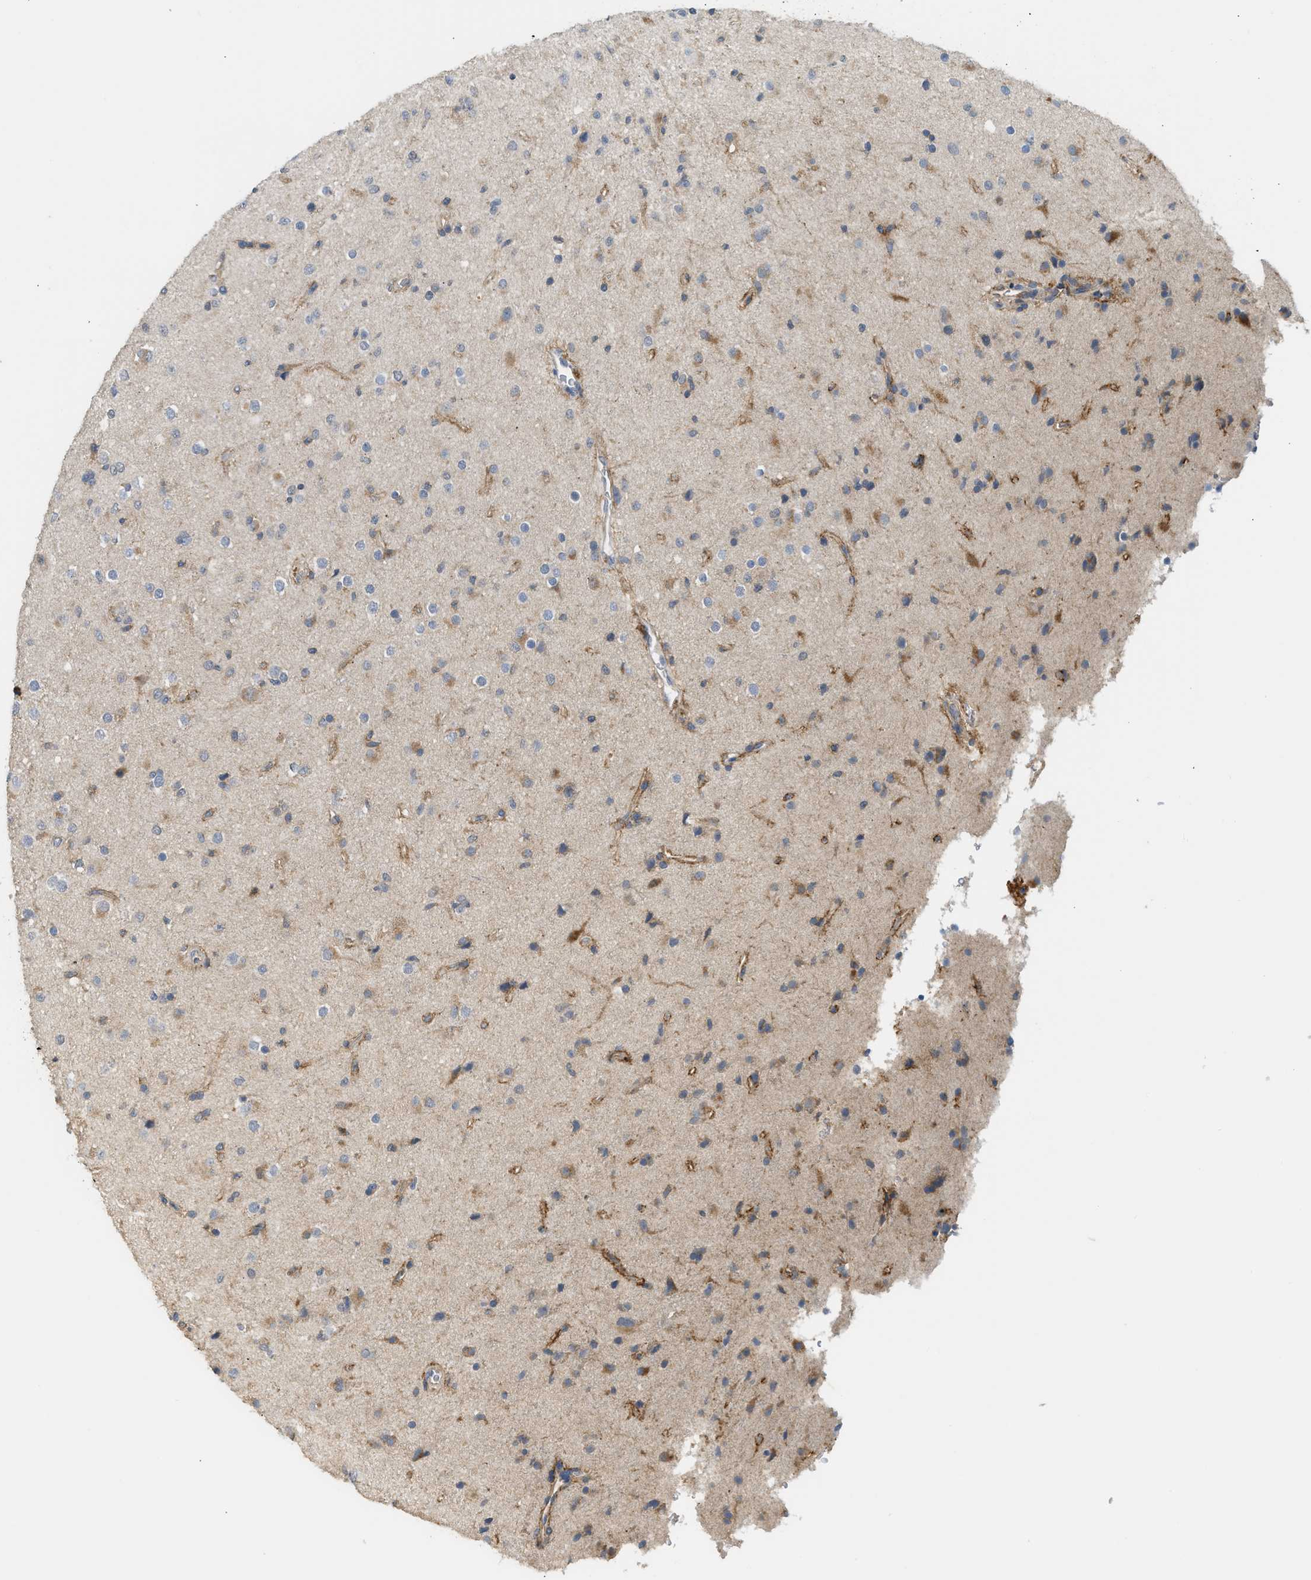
{"staining": {"intensity": "moderate", "quantity": "25%-75%", "location": "cytoplasmic/membranous"}, "tissue": "glioma", "cell_type": "Tumor cells", "image_type": "cancer", "snomed": [{"axis": "morphology", "description": "Glioma, malignant, Low grade"}, {"axis": "topography", "description": "Brain"}], "caption": "Immunohistochemistry micrograph of human glioma stained for a protein (brown), which exhibits medium levels of moderate cytoplasmic/membranous staining in about 25%-75% of tumor cells.", "gene": "RHBDF2", "patient": {"sex": "male", "age": 65}}